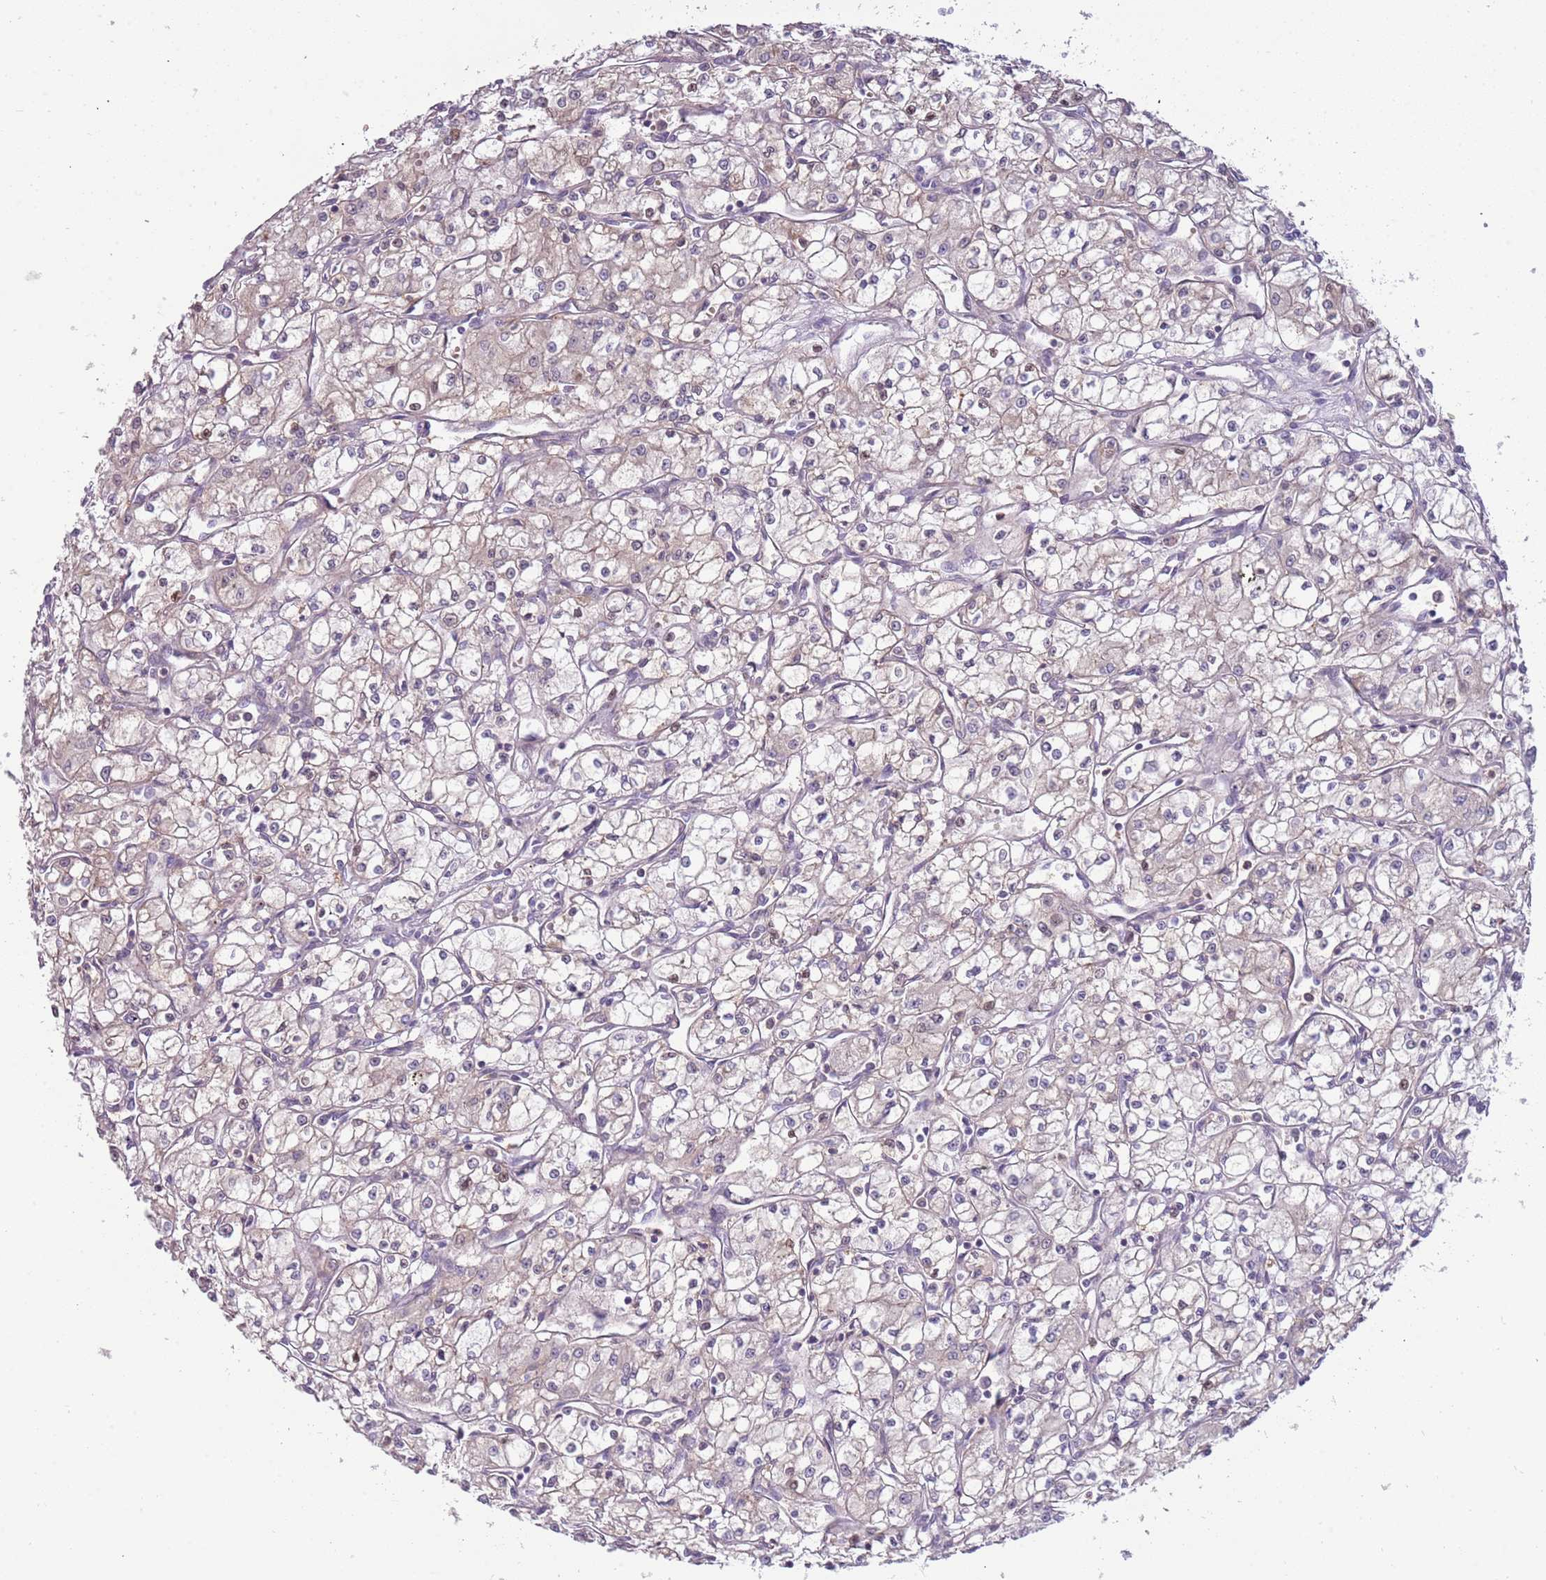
{"staining": {"intensity": "negative", "quantity": "none", "location": "none"}, "tissue": "renal cancer", "cell_type": "Tumor cells", "image_type": "cancer", "snomed": [{"axis": "morphology", "description": "Adenocarcinoma, NOS"}, {"axis": "topography", "description": "Kidney"}], "caption": "An immunohistochemistry micrograph of adenocarcinoma (renal) is shown. There is no staining in tumor cells of adenocarcinoma (renal).", "gene": "ARHGAP5", "patient": {"sex": "male", "age": 59}}